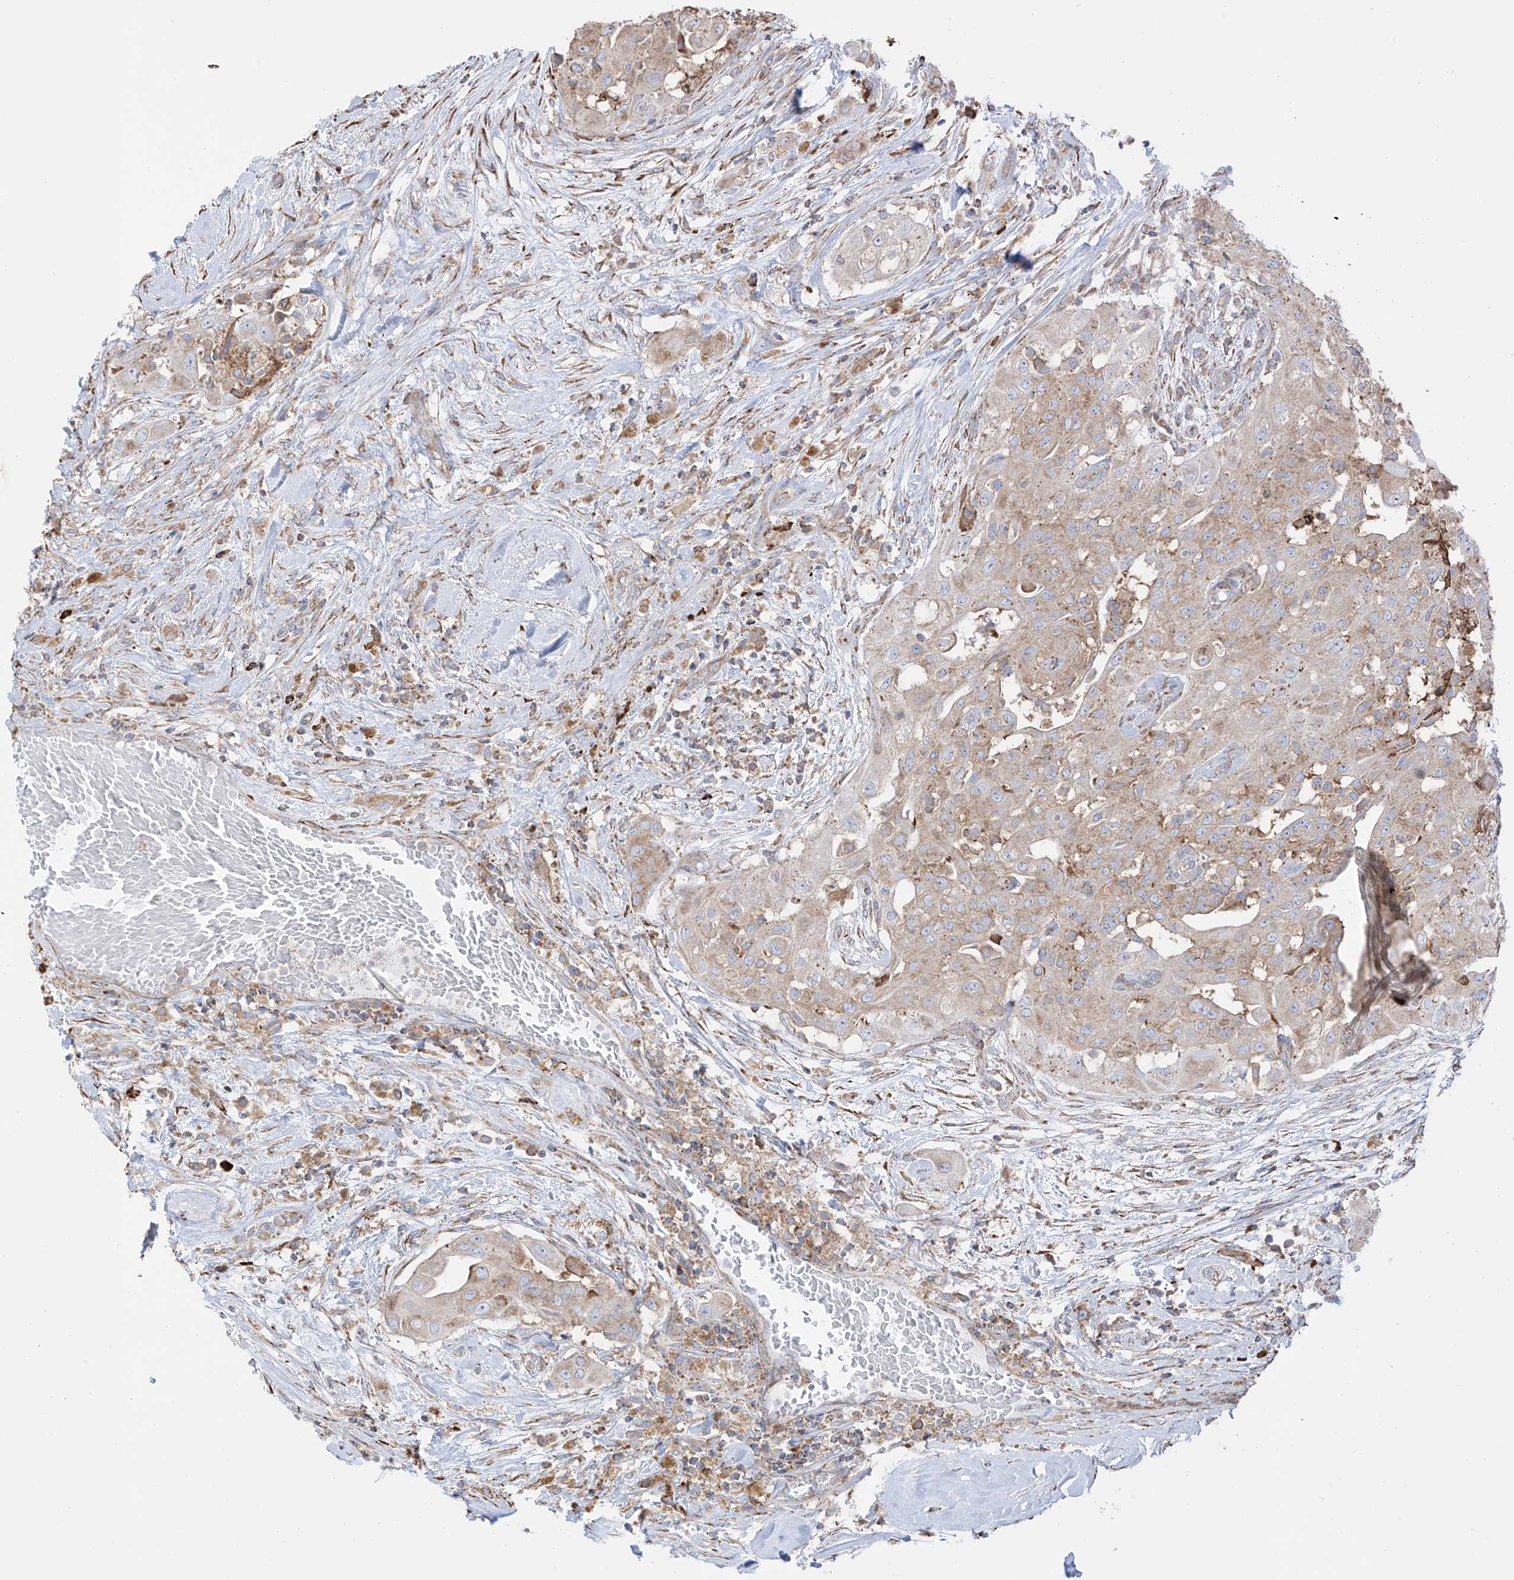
{"staining": {"intensity": "moderate", "quantity": ">75%", "location": "cytoplasmic/membranous"}, "tissue": "thyroid cancer", "cell_type": "Tumor cells", "image_type": "cancer", "snomed": [{"axis": "morphology", "description": "Papillary adenocarcinoma, NOS"}, {"axis": "topography", "description": "Thyroid gland"}], "caption": "This is an image of immunohistochemistry (IHC) staining of thyroid papillary adenocarcinoma, which shows moderate expression in the cytoplasmic/membranous of tumor cells.", "gene": "XKR3", "patient": {"sex": "female", "age": 59}}